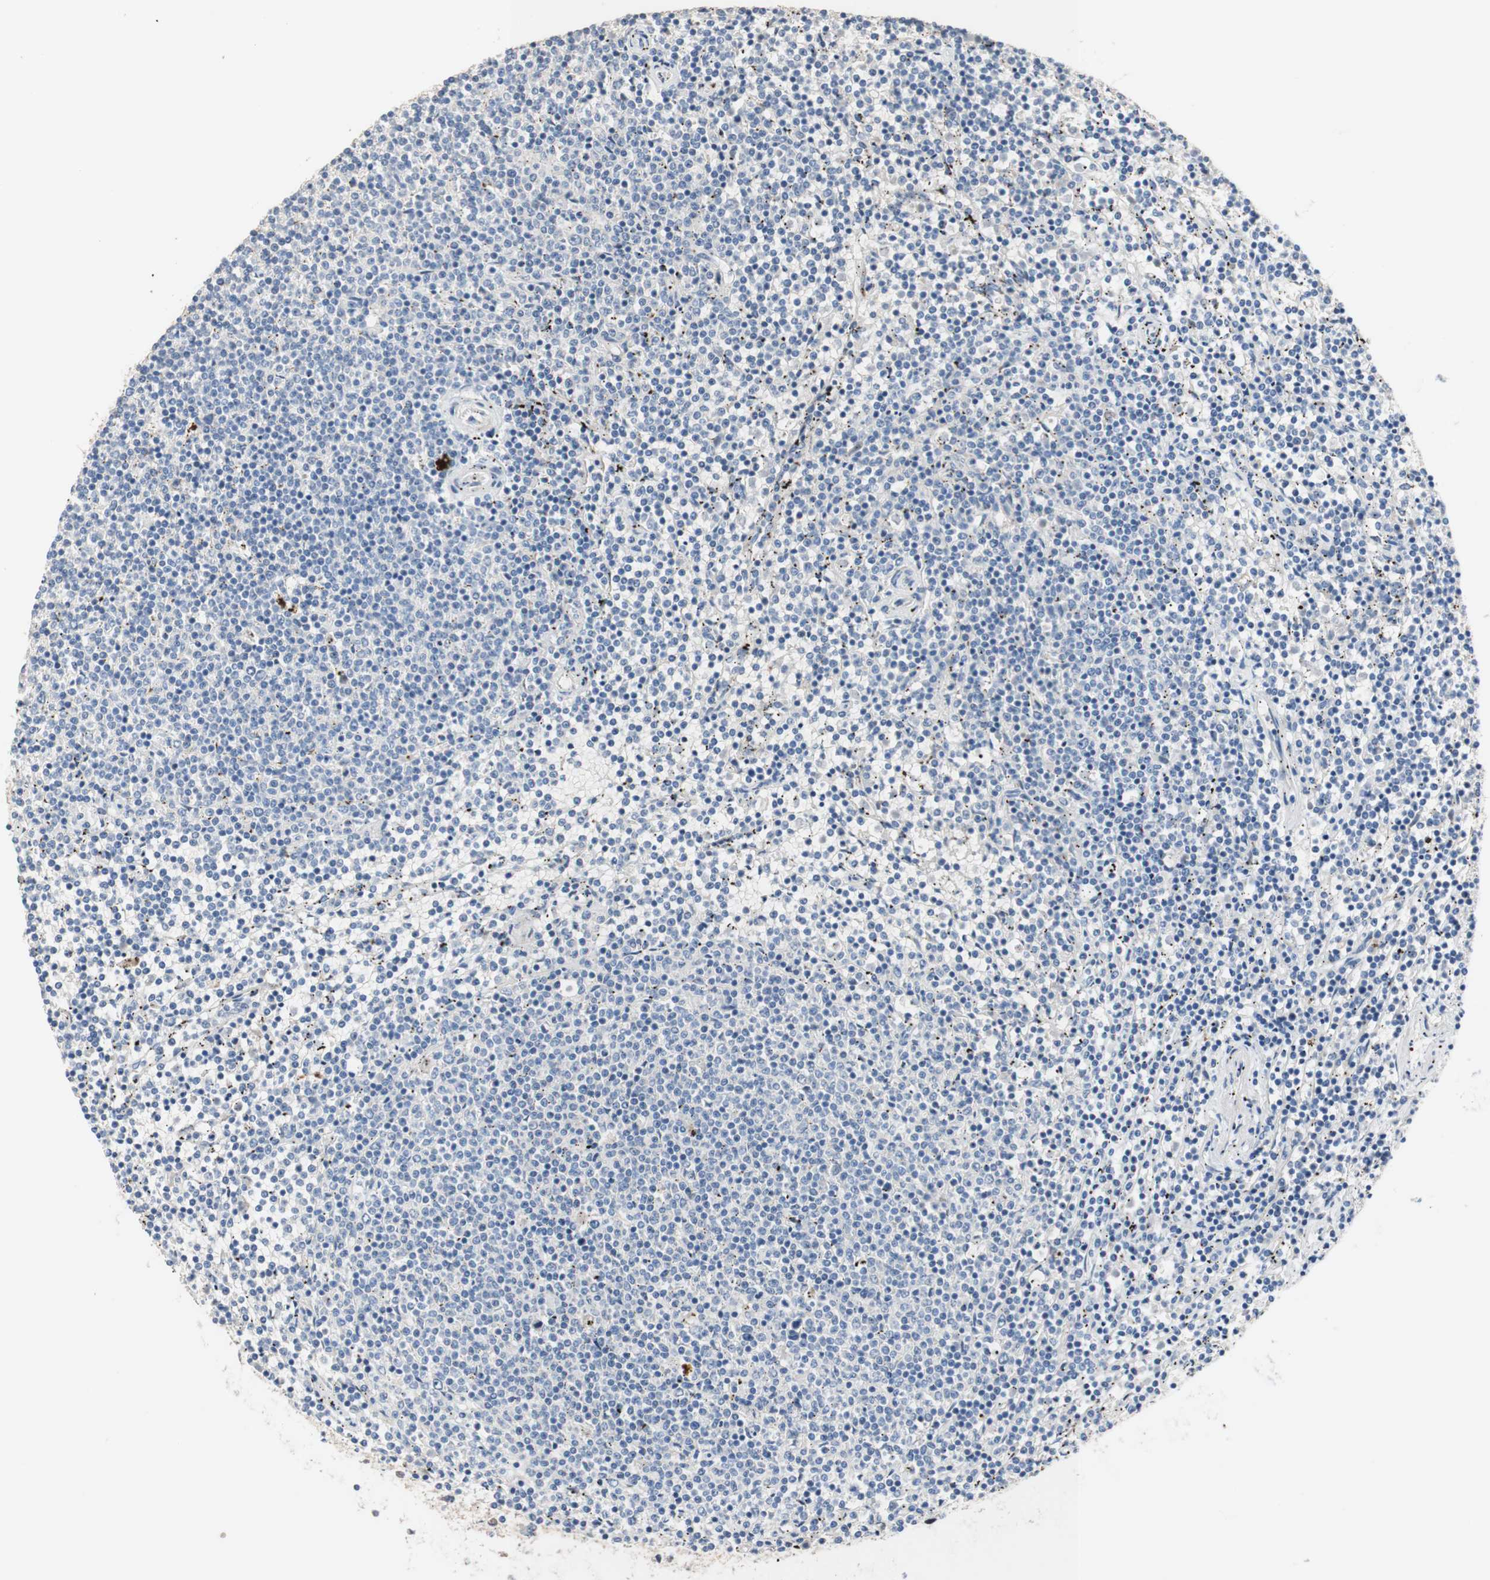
{"staining": {"intensity": "negative", "quantity": "none", "location": "none"}, "tissue": "lymphoma", "cell_type": "Tumor cells", "image_type": "cancer", "snomed": [{"axis": "morphology", "description": "Malignant lymphoma, non-Hodgkin's type, Low grade"}, {"axis": "topography", "description": "Spleen"}], "caption": "Immunohistochemistry (IHC) photomicrograph of neoplastic tissue: lymphoma stained with DAB demonstrates no significant protein positivity in tumor cells.", "gene": "CDON", "patient": {"sex": "female", "age": 50}}